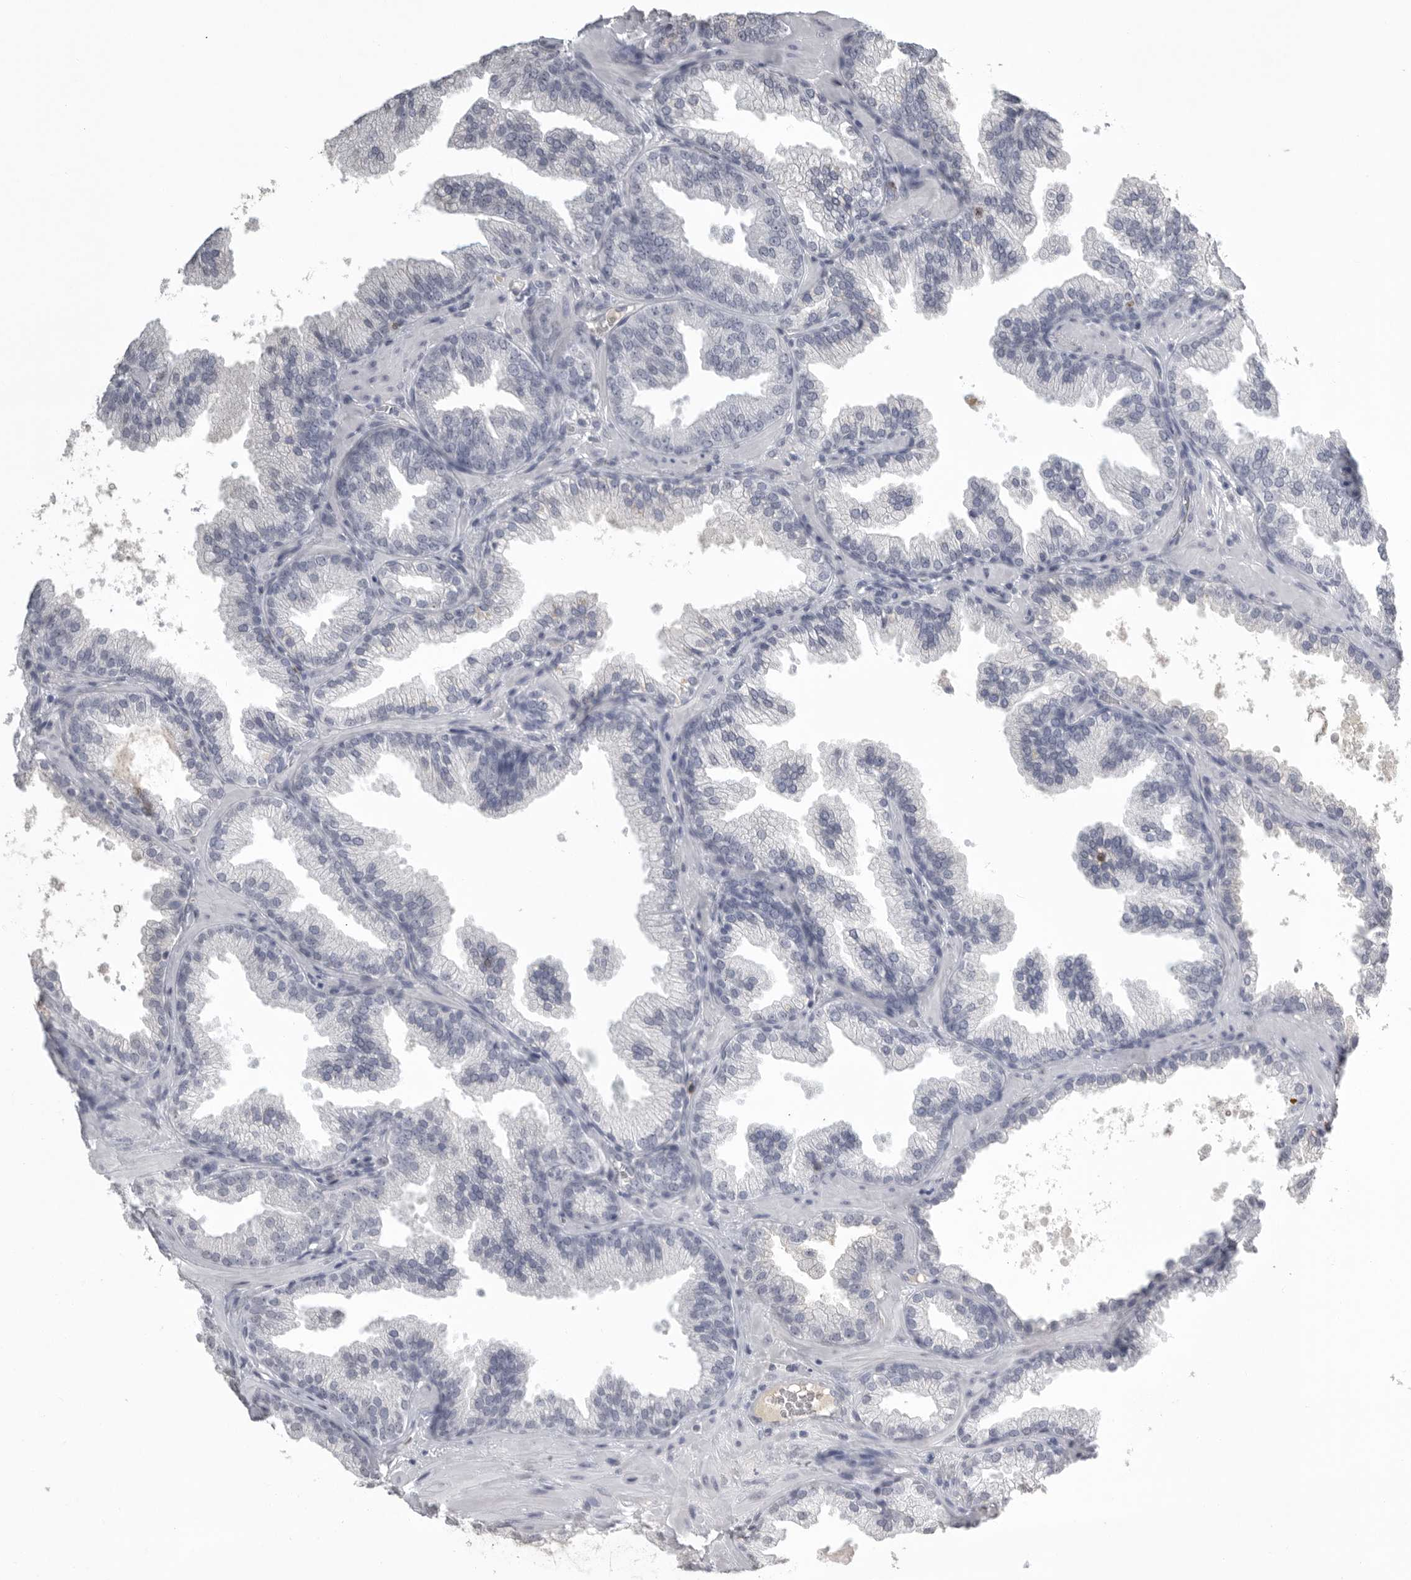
{"staining": {"intensity": "negative", "quantity": "none", "location": "none"}, "tissue": "prostate cancer", "cell_type": "Tumor cells", "image_type": "cancer", "snomed": [{"axis": "morphology", "description": "Adenocarcinoma, Low grade"}, {"axis": "topography", "description": "Prostate"}], "caption": "Tumor cells show no significant protein staining in prostate low-grade adenocarcinoma.", "gene": "GNLY", "patient": {"sex": "male", "age": 62}}